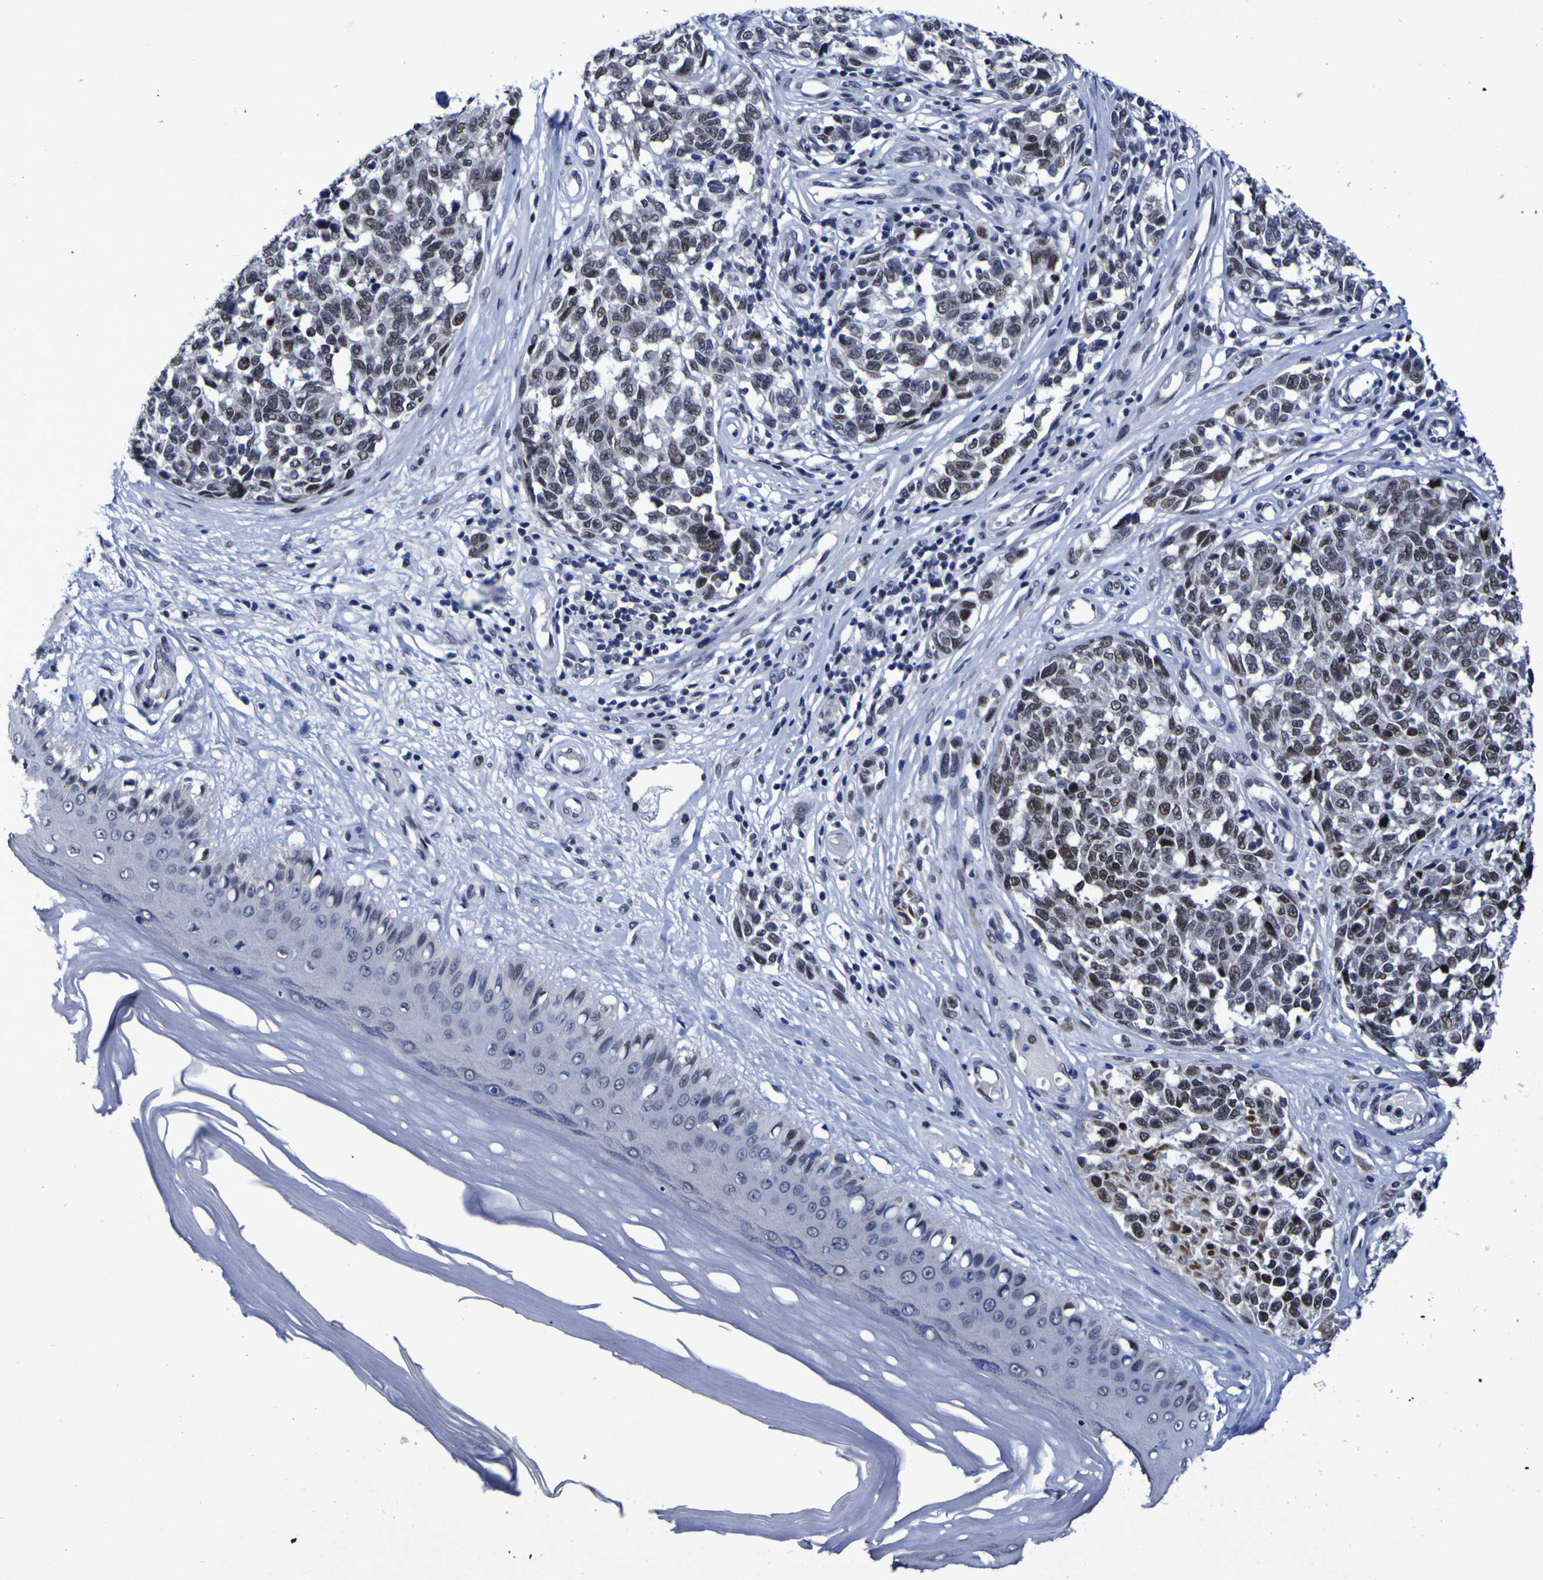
{"staining": {"intensity": "strong", "quantity": "25%-75%", "location": "nuclear"}, "tissue": "melanoma", "cell_type": "Tumor cells", "image_type": "cancer", "snomed": [{"axis": "morphology", "description": "Malignant melanoma, NOS"}, {"axis": "topography", "description": "Skin"}], "caption": "DAB (3,3'-diaminobenzidine) immunohistochemical staining of human malignant melanoma exhibits strong nuclear protein expression in about 25%-75% of tumor cells. The staining is performed using DAB (3,3'-diaminobenzidine) brown chromogen to label protein expression. The nuclei are counter-stained blue using hematoxylin.", "gene": "MBD3", "patient": {"sex": "female", "age": 64}}